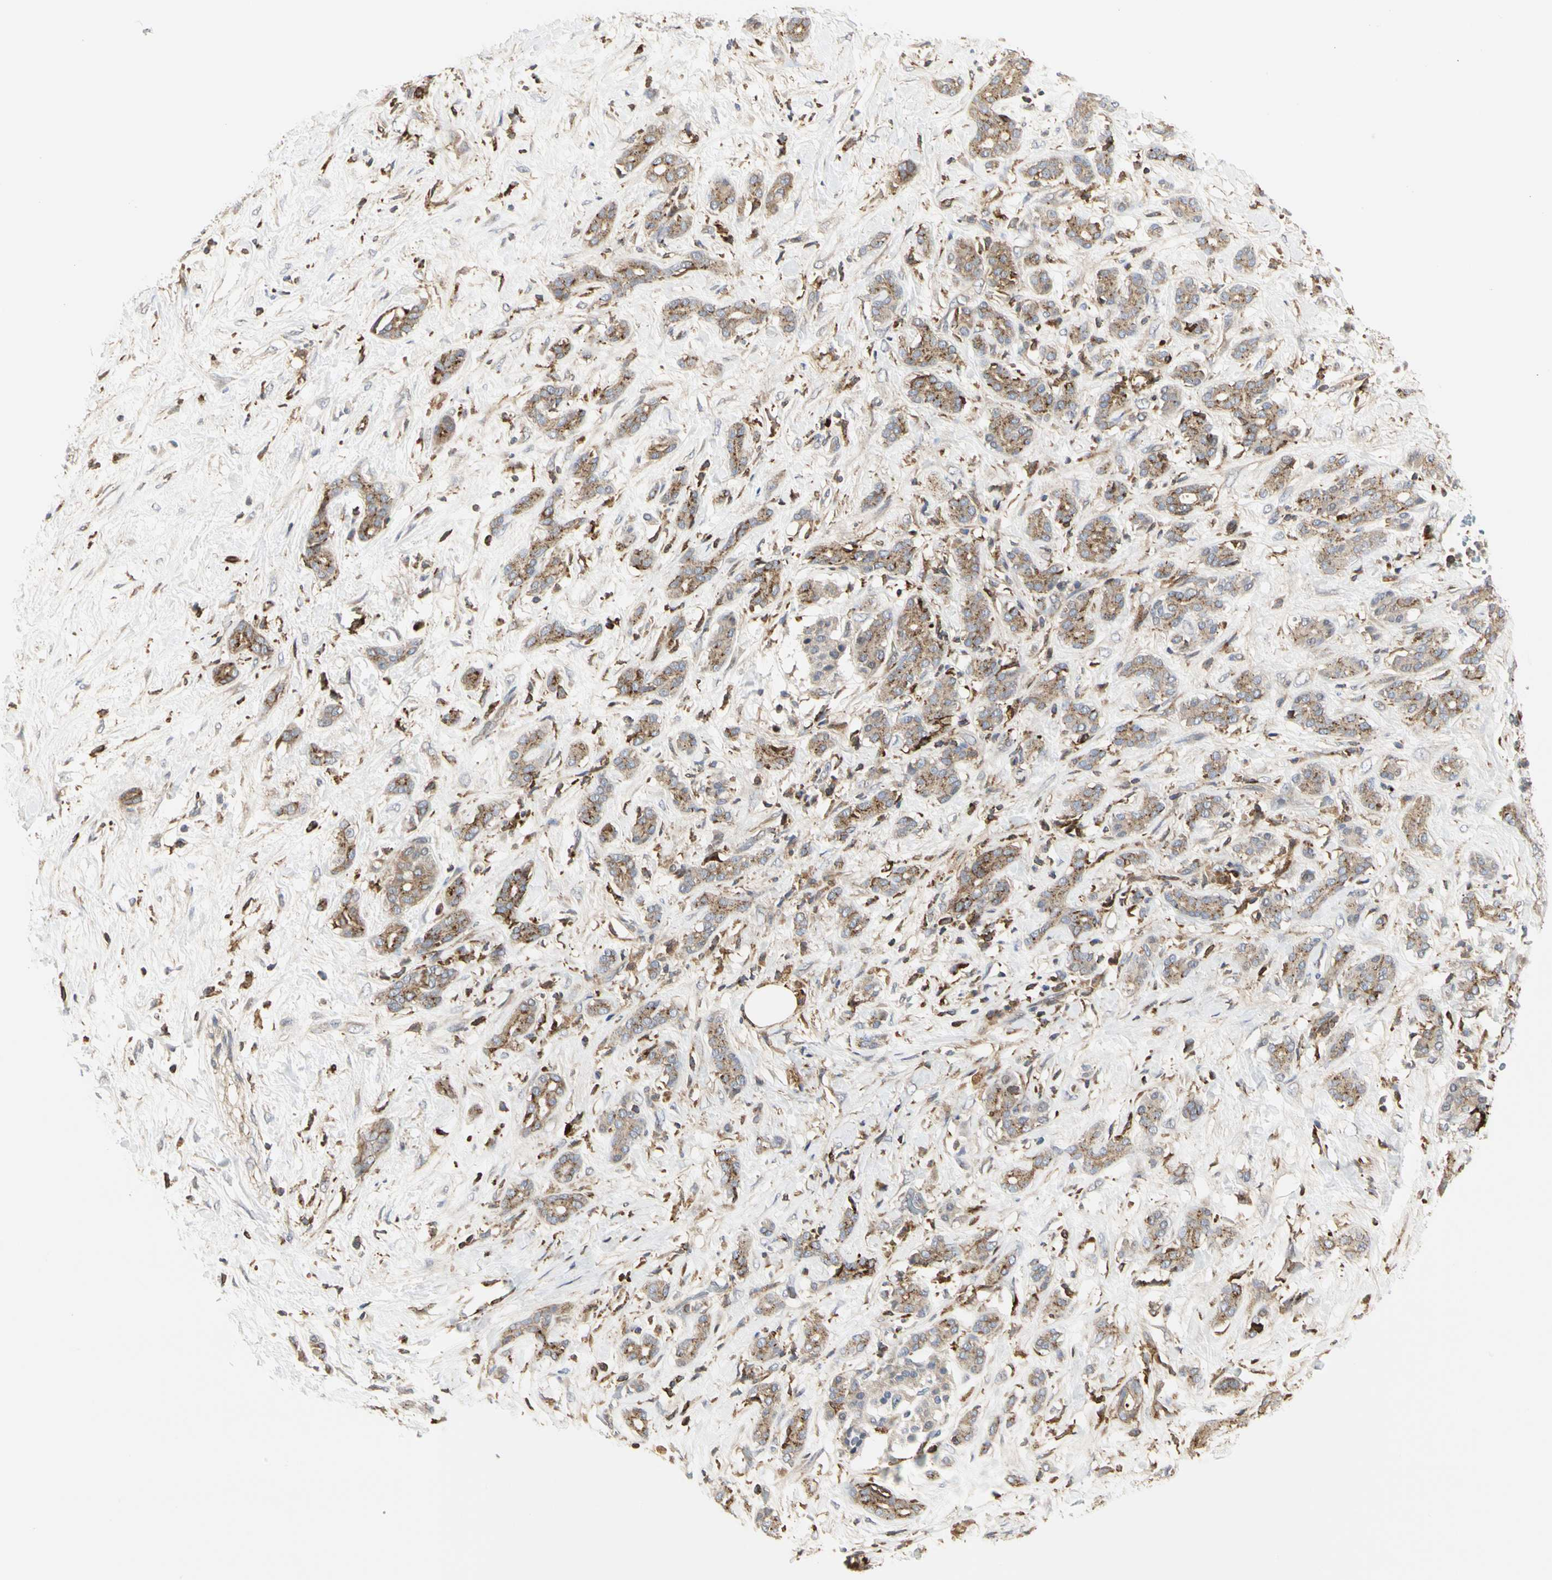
{"staining": {"intensity": "moderate", "quantity": ">75%", "location": "cytoplasmic/membranous"}, "tissue": "pancreatic cancer", "cell_type": "Tumor cells", "image_type": "cancer", "snomed": [{"axis": "morphology", "description": "Adenocarcinoma, NOS"}, {"axis": "topography", "description": "Pancreas"}], "caption": "Pancreatic adenocarcinoma was stained to show a protein in brown. There is medium levels of moderate cytoplasmic/membranous staining in approximately >75% of tumor cells. (Stains: DAB (3,3'-diaminobenzidine) in brown, nuclei in blue, Microscopy: brightfield microscopy at high magnification).", "gene": "NAPG", "patient": {"sex": "male", "age": 41}}